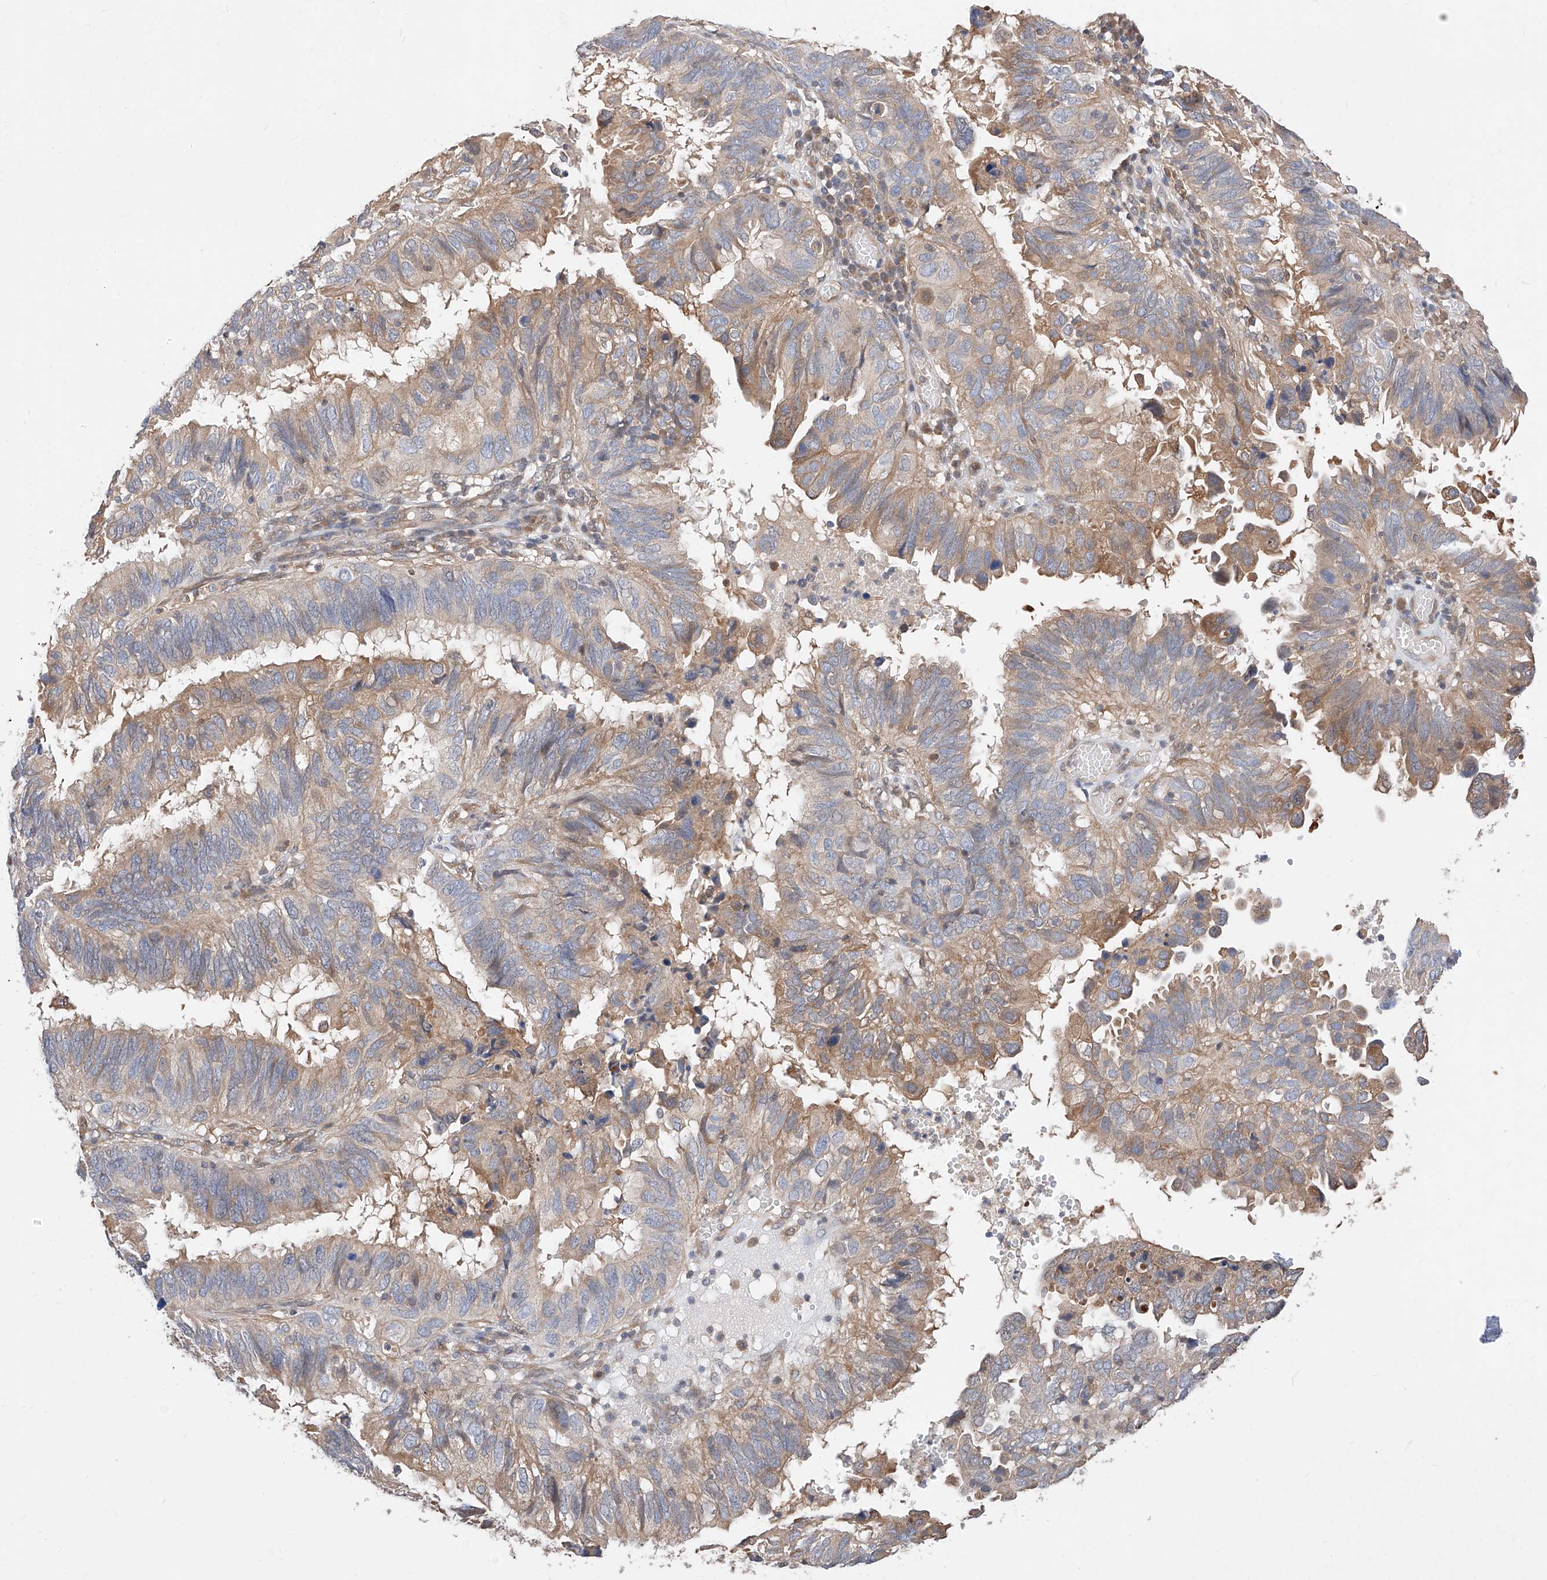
{"staining": {"intensity": "weak", "quantity": "25%-75%", "location": "cytoplasmic/membranous"}, "tissue": "endometrial cancer", "cell_type": "Tumor cells", "image_type": "cancer", "snomed": [{"axis": "morphology", "description": "Adenocarcinoma, NOS"}, {"axis": "topography", "description": "Uterus"}], "caption": "A brown stain labels weak cytoplasmic/membranous expression of a protein in human endometrial cancer (adenocarcinoma) tumor cells.", "gene": "ZSCAN4", "patient": {"sex": "female", "age": 77}}